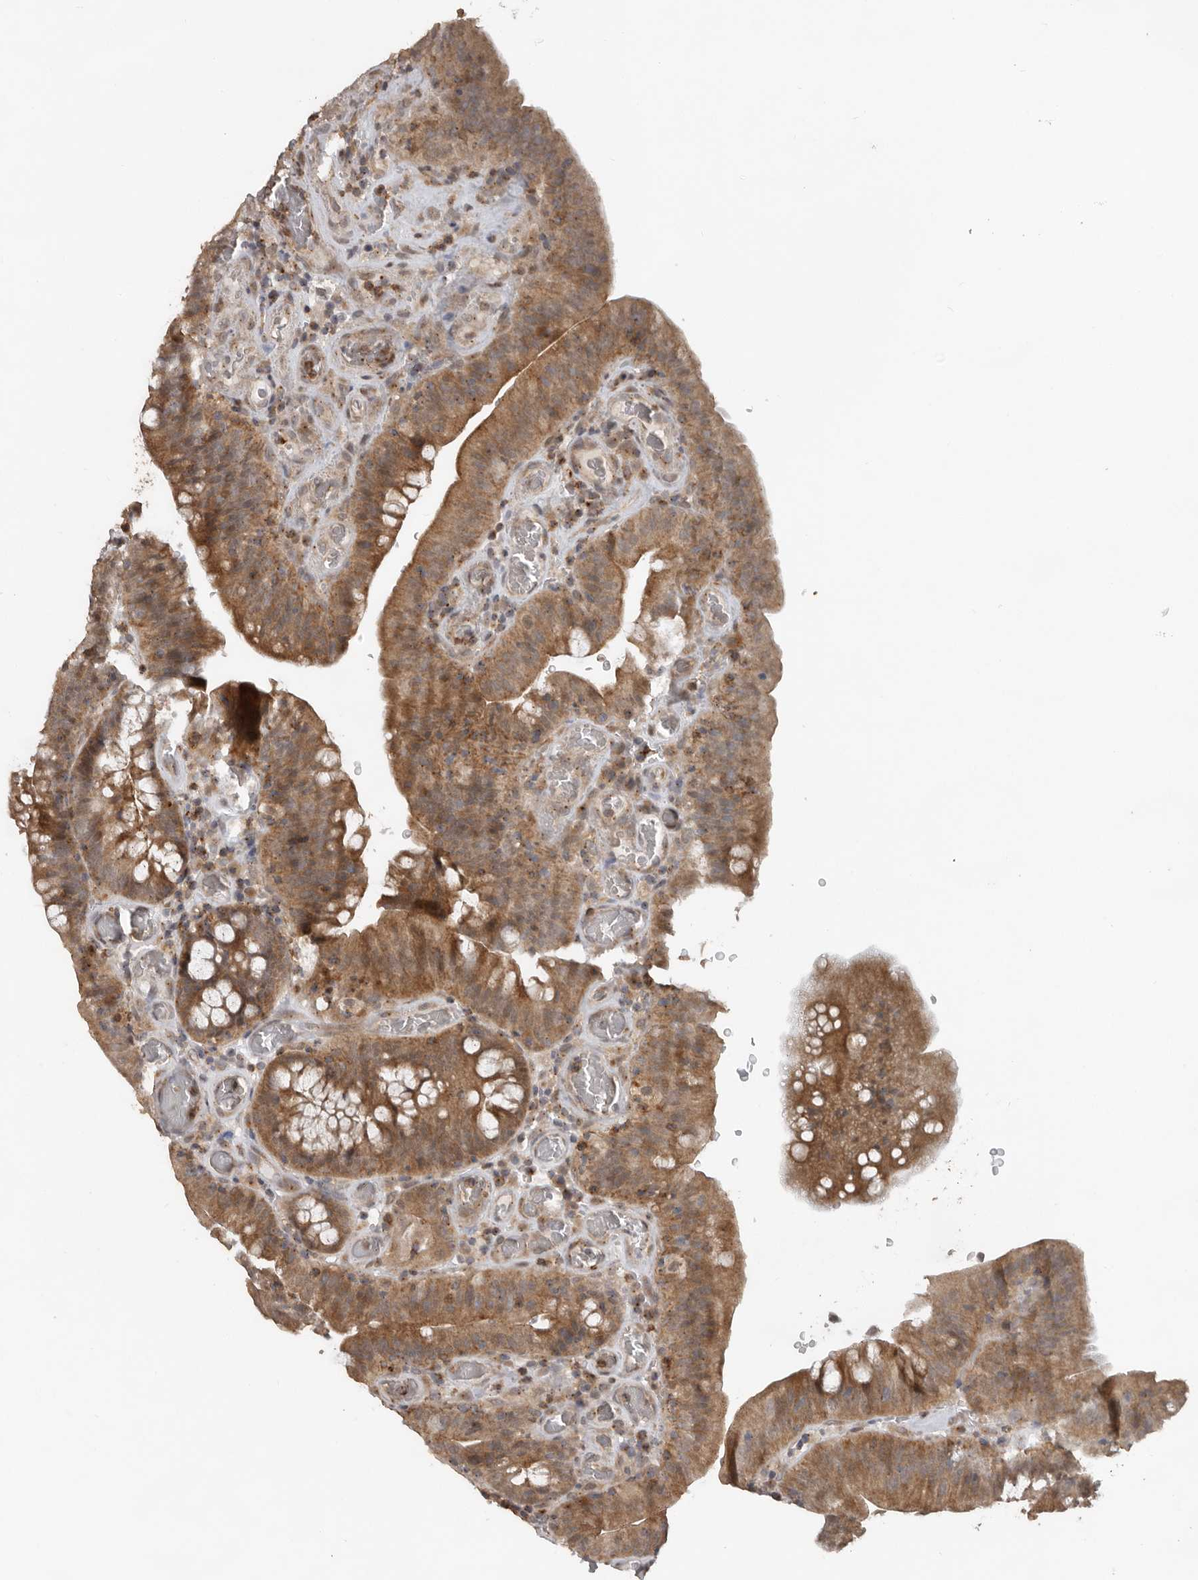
{"staining": {"intensity": "moderate", "quantity": ">75%", "location": "cytoplasmic/membranous"}, "tissue": "colorectal cancer", "cell_type": "Tumor cells", "image_type": "cancer", "snomed": [{"axis": "morphology", "description": "Normal tissue, NOS"}, {"axis": "topography", "description": "Colon"}], "caption": "DAB immunohistochemical staining of colorectal cancer shows moderate cytoplasmic/membranous protein staining in approximately >75% of tumor cells. (Stains: DAB in brown, nuclei in blue, Microscopy: brightfield microscopy at high magnification).", "gene": "CEP350", "patient": {"sex": "female", "age": 82}}